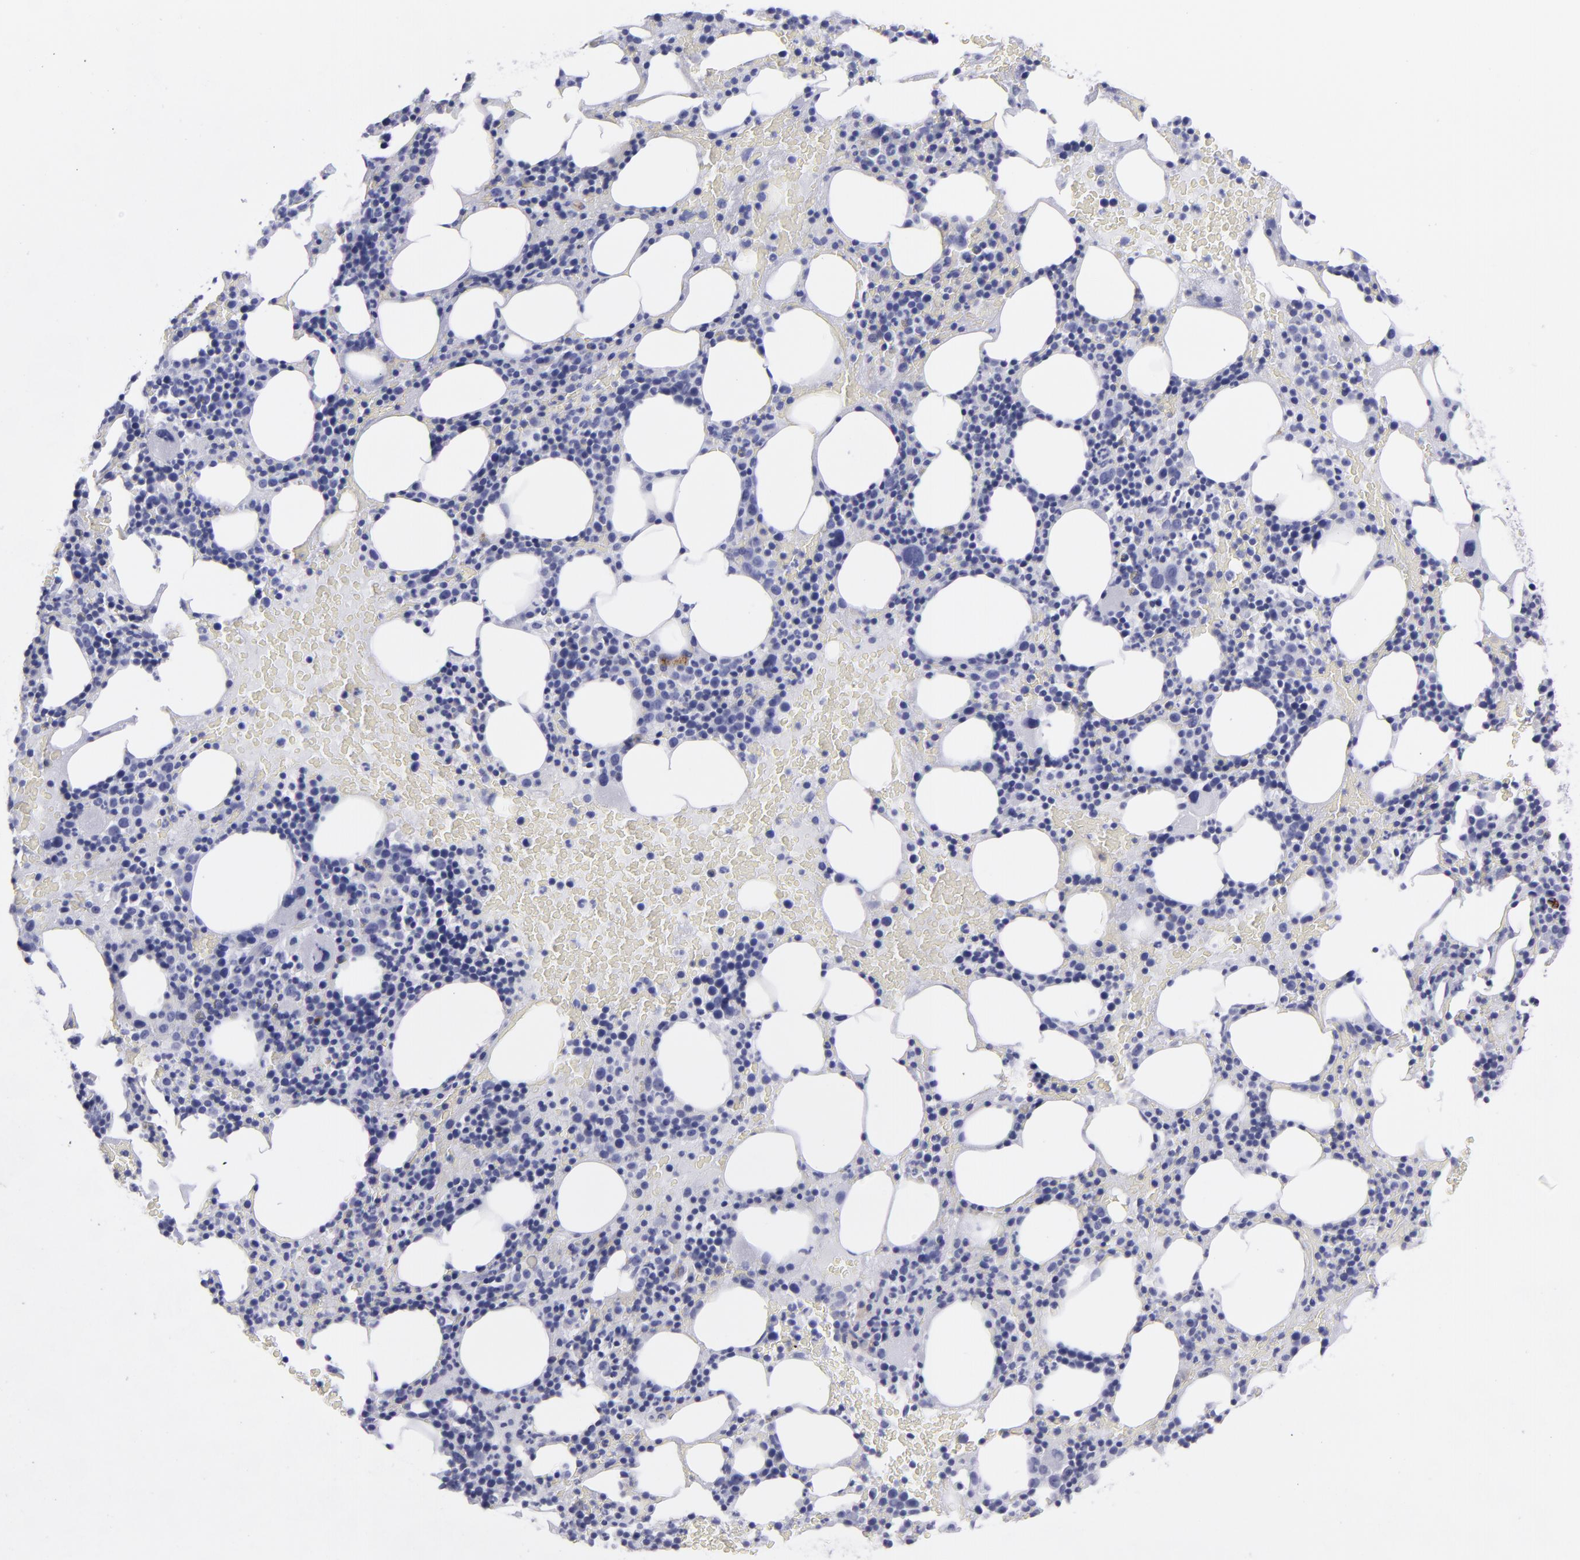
{"staining": {"intensity": "negative", "quantity": "none", "location": "none"}, "tissue": "bone marrow", "cell_type": "Hematopoietic cells", "image_type": "normal", "snomed": [{"axis": "morphology", "description": "Normal tissue, NOS"}, {"axis": "topography", "description": "Bone marrow"}], "caption": "Bone marrow stained for a protein using immunohistochemistry exhibits no positivity hematopoietic cells.", "gene": "ACE", "patient": {"sex": "male", "age": 86}}